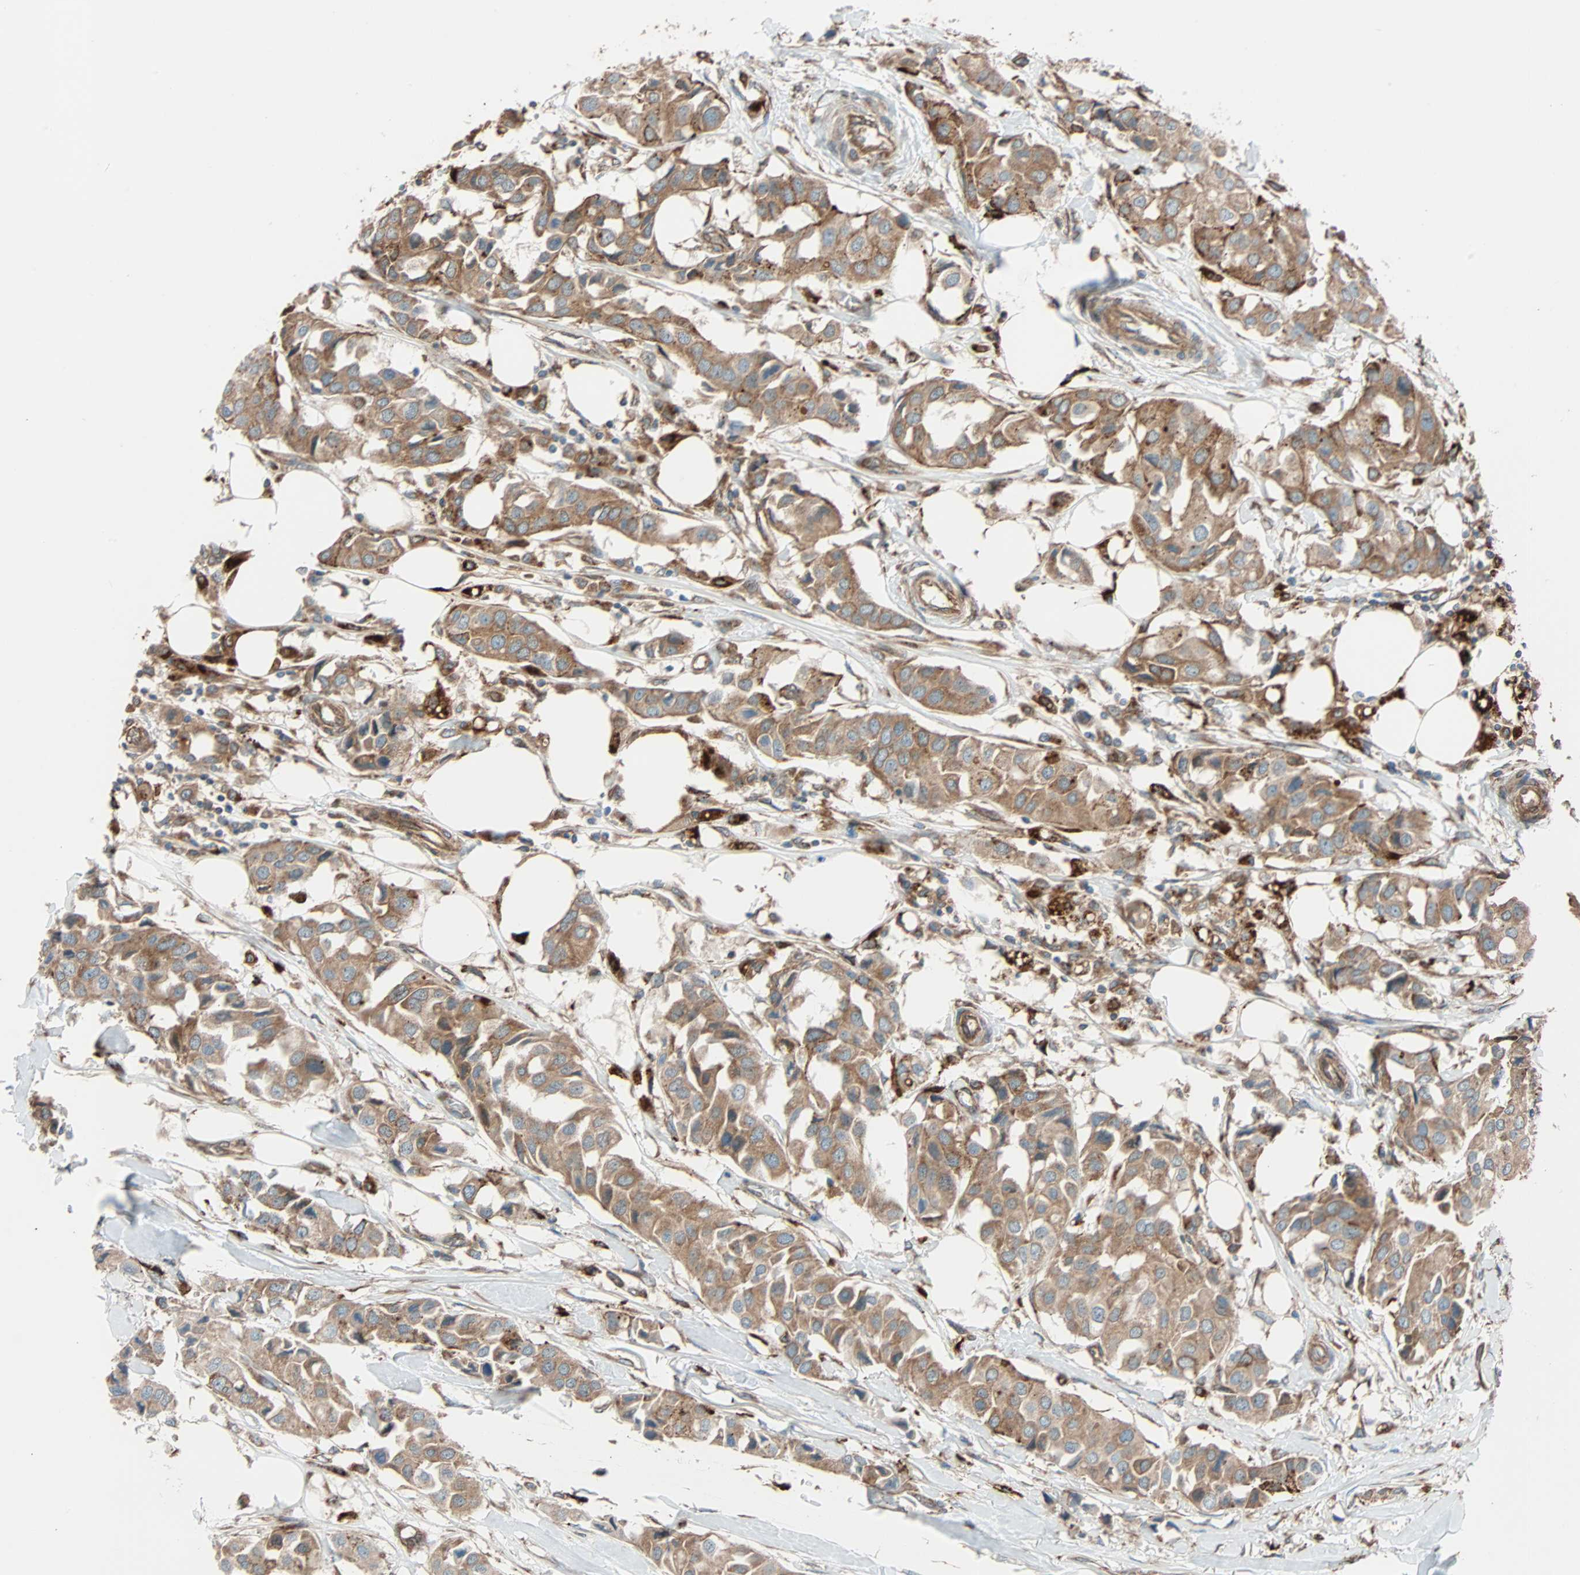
{"staining": {"intensity": "moderate", "quantity": ">75%", "location": "cytoplasmic/membranous"}, "tissue": "breast cancer", "cell_type": "Tumor cells", "image_type": "cancer", "snomed": [{"axis": "morphology", "description": "Duct carcinoma"}, {"axis": "topography", "description": "Breast"}], "caption": "Human breast invasive ductal carcinoma stained with a brown dye shows moderate cytoplasmic/membranous positive positivity in about >75% of tumor cells.", "gene": "PHYH", "patient": {"sex": "female", "age": 80}}